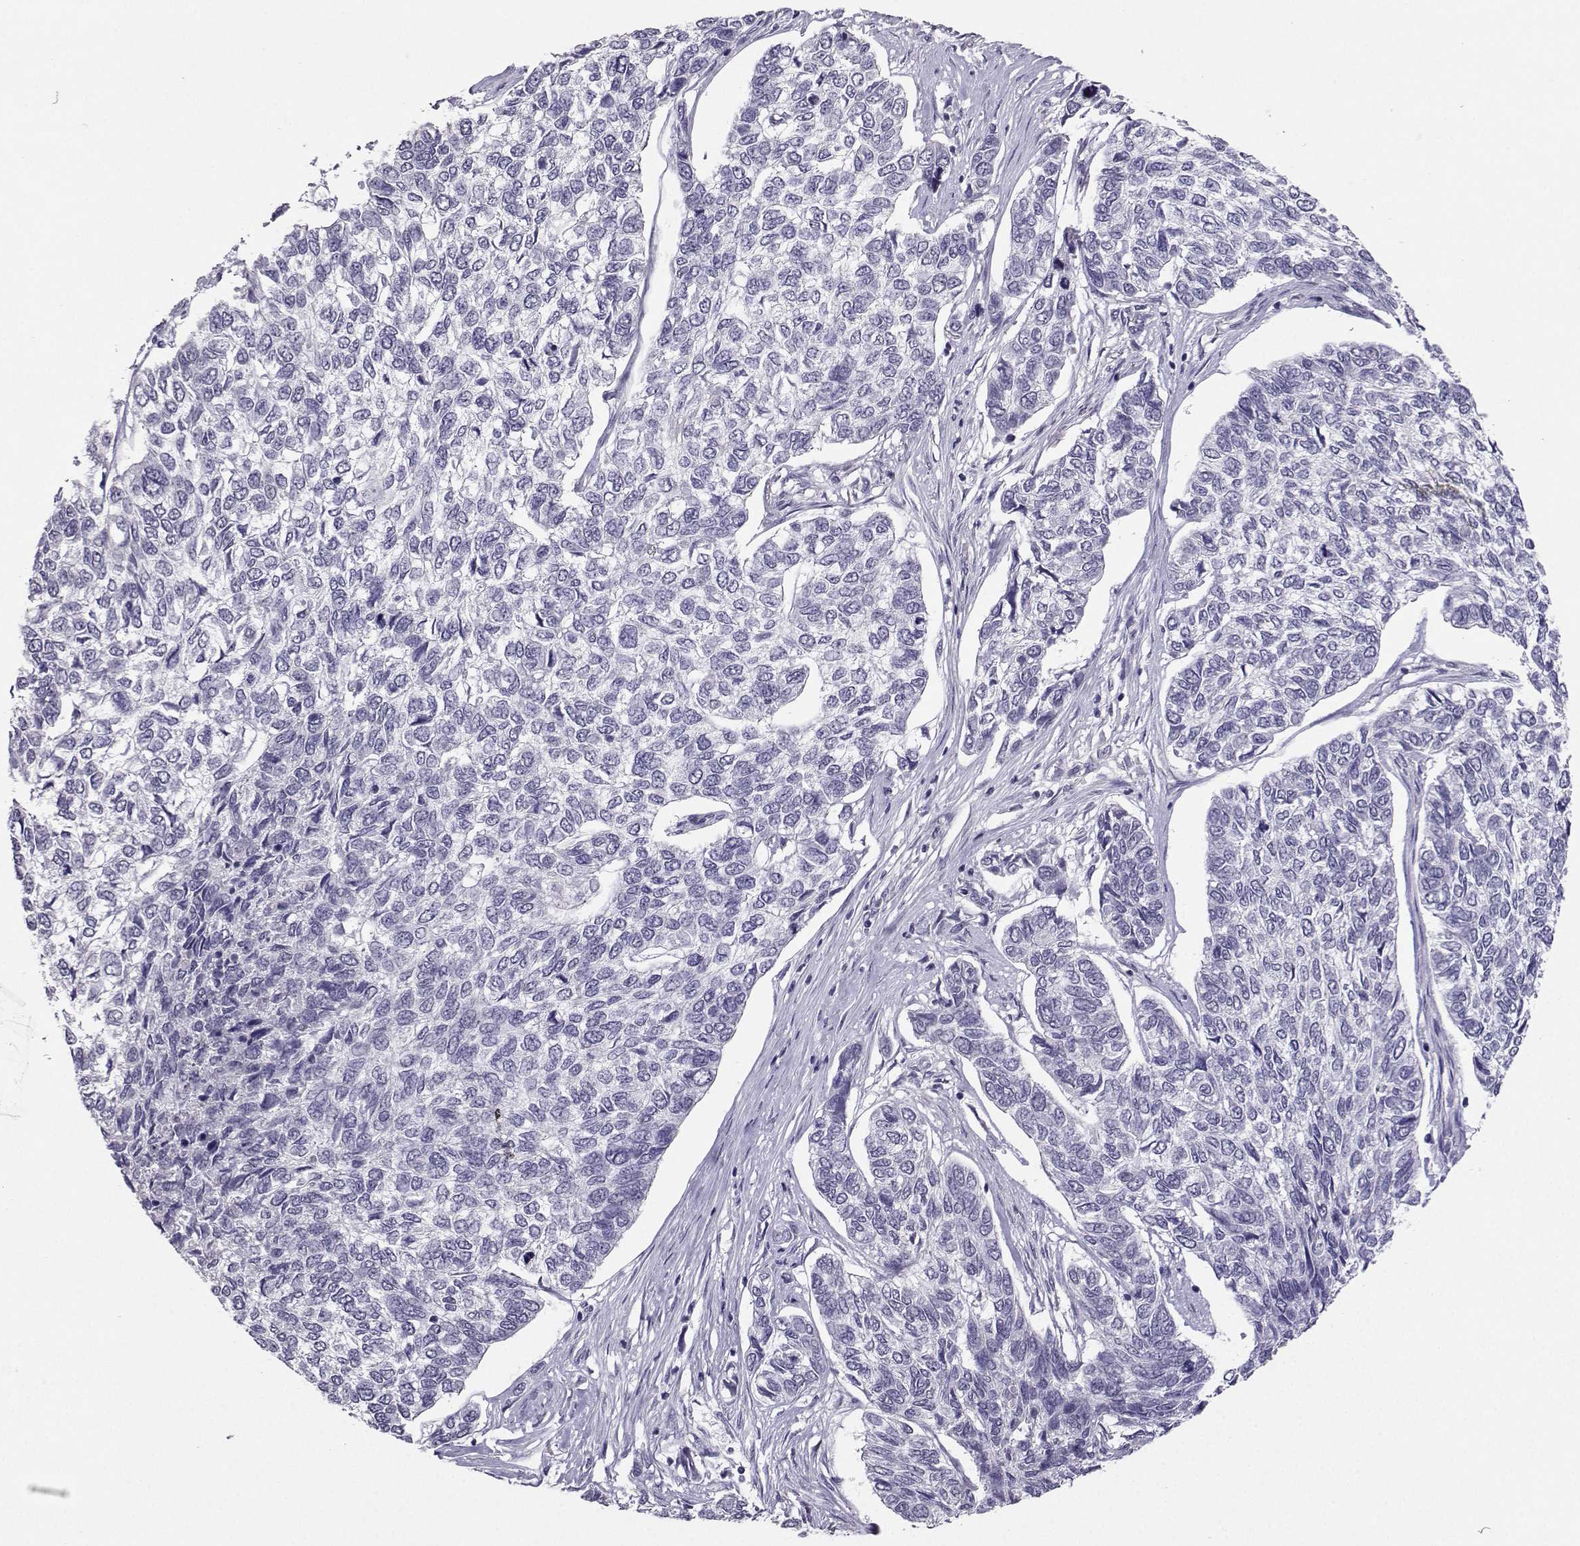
{"staining": {"intensity": "negative", "quantity": "none", "location": "none"}, "tissue": "skin cancer", "cell_type": "Tumor cells", "image_type": "cancer", "snomed": [{"axis": "morphology", "description": "Basal cell carcinoma"}, {"axis": "topography", "description": "Skin"}], "caption": "Image shows no significant protein staining in tumor cells of skin basal cell carcinoma.", "gene": "CARTPT", "patient": {"sex": "female", "age": 65}}